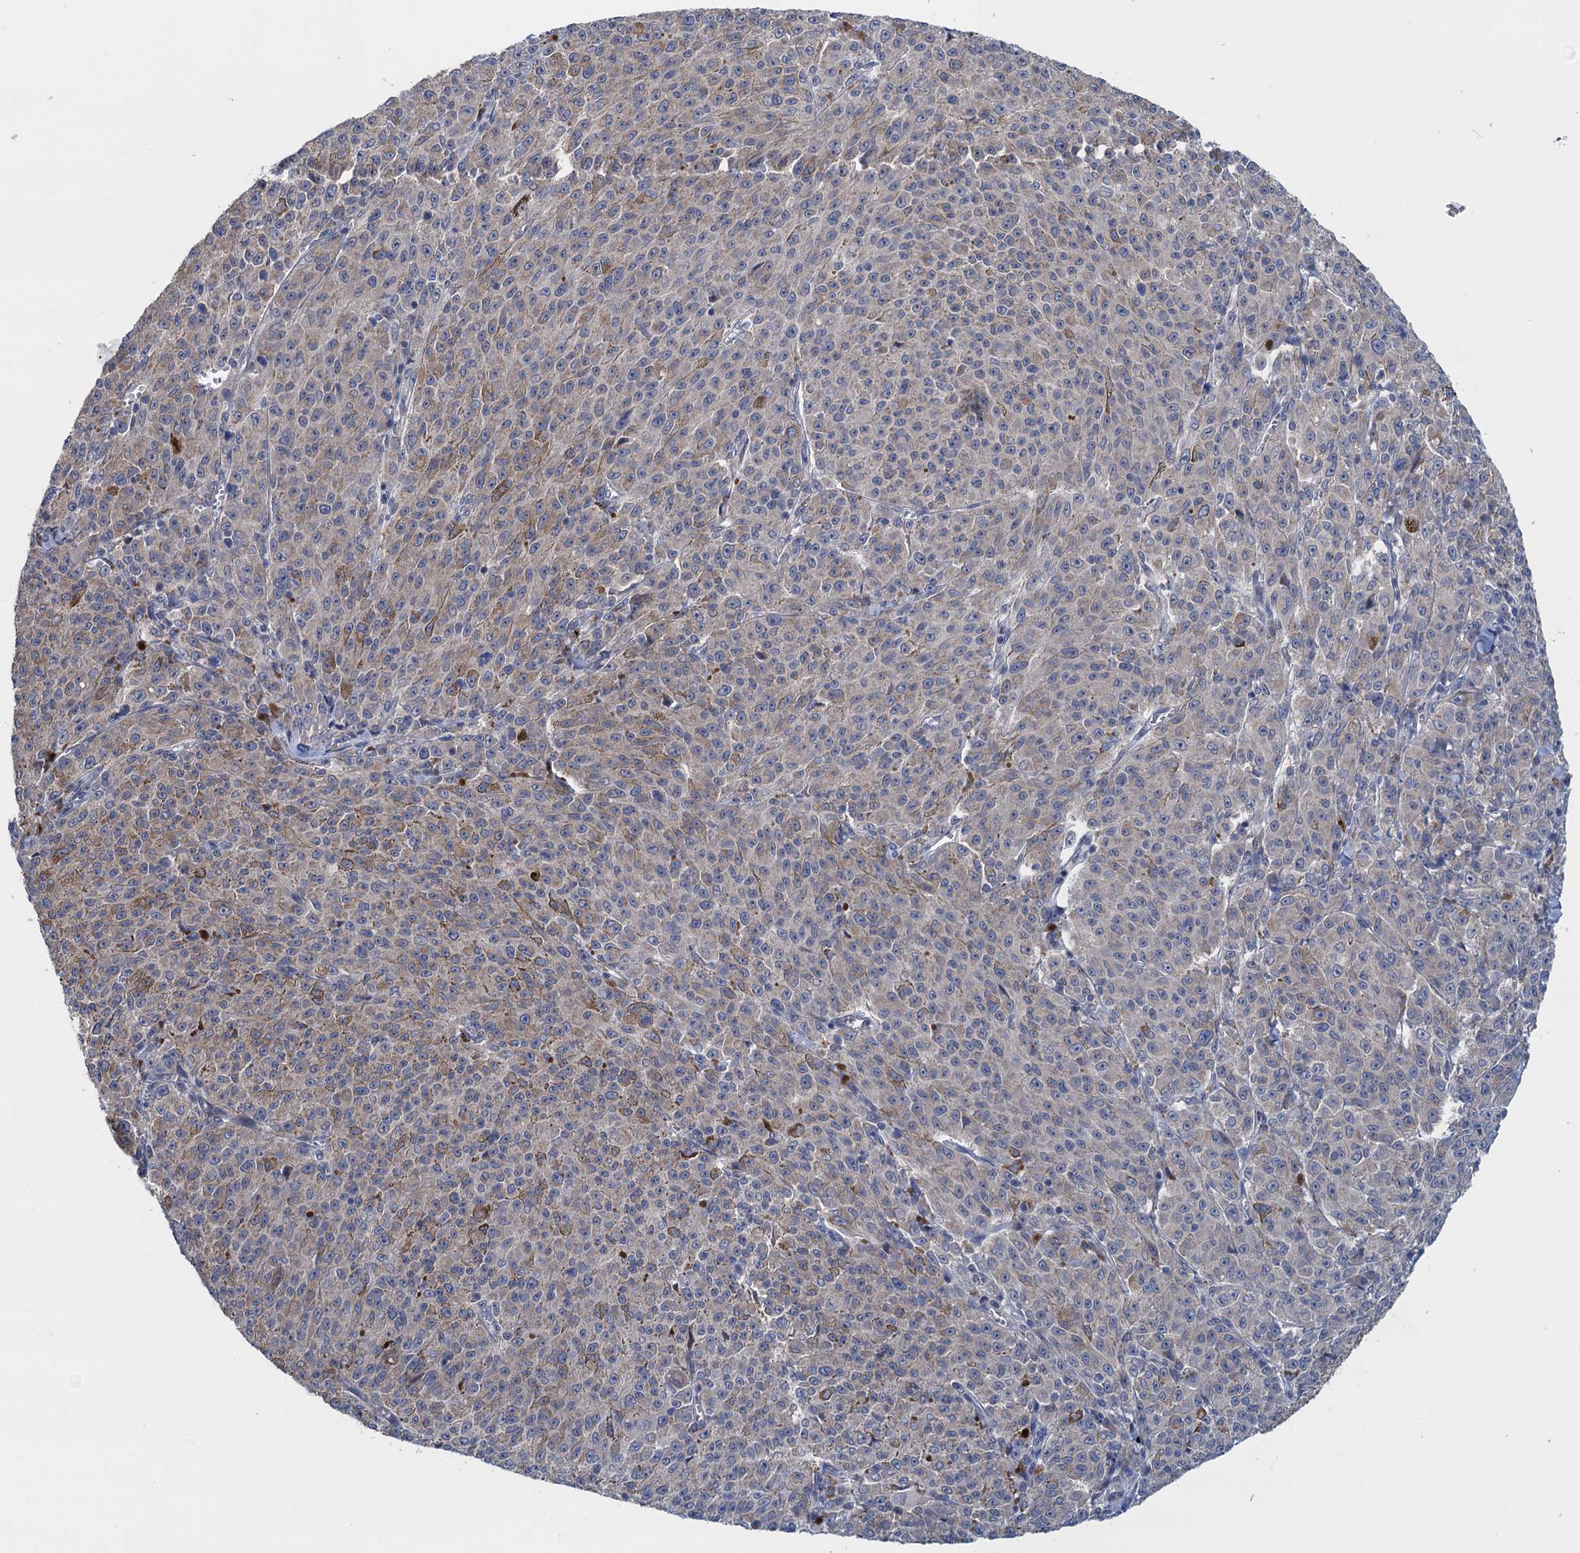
{"staining": {"intensity": "weak", "quantity": "25%-75%", "location": "cytoplasmic/membranous"}, "tissue": "melanoma", "cell_type": "Tumor cells", "image_type": "cancer", "snomed": [{"axis": "morphology", "description": "Malignant melanoma, NOS"}, {"axis": "topography", "description": "Skin"}], "caption": "This micrograph exhibits immunohistochemistry staining of melanoma, with low weak cytoplasmic/membranous positivity in about 25%-75% of tumor cells.", "gene": "CTU2", "patient": {"sex": "female", "age": 52}}